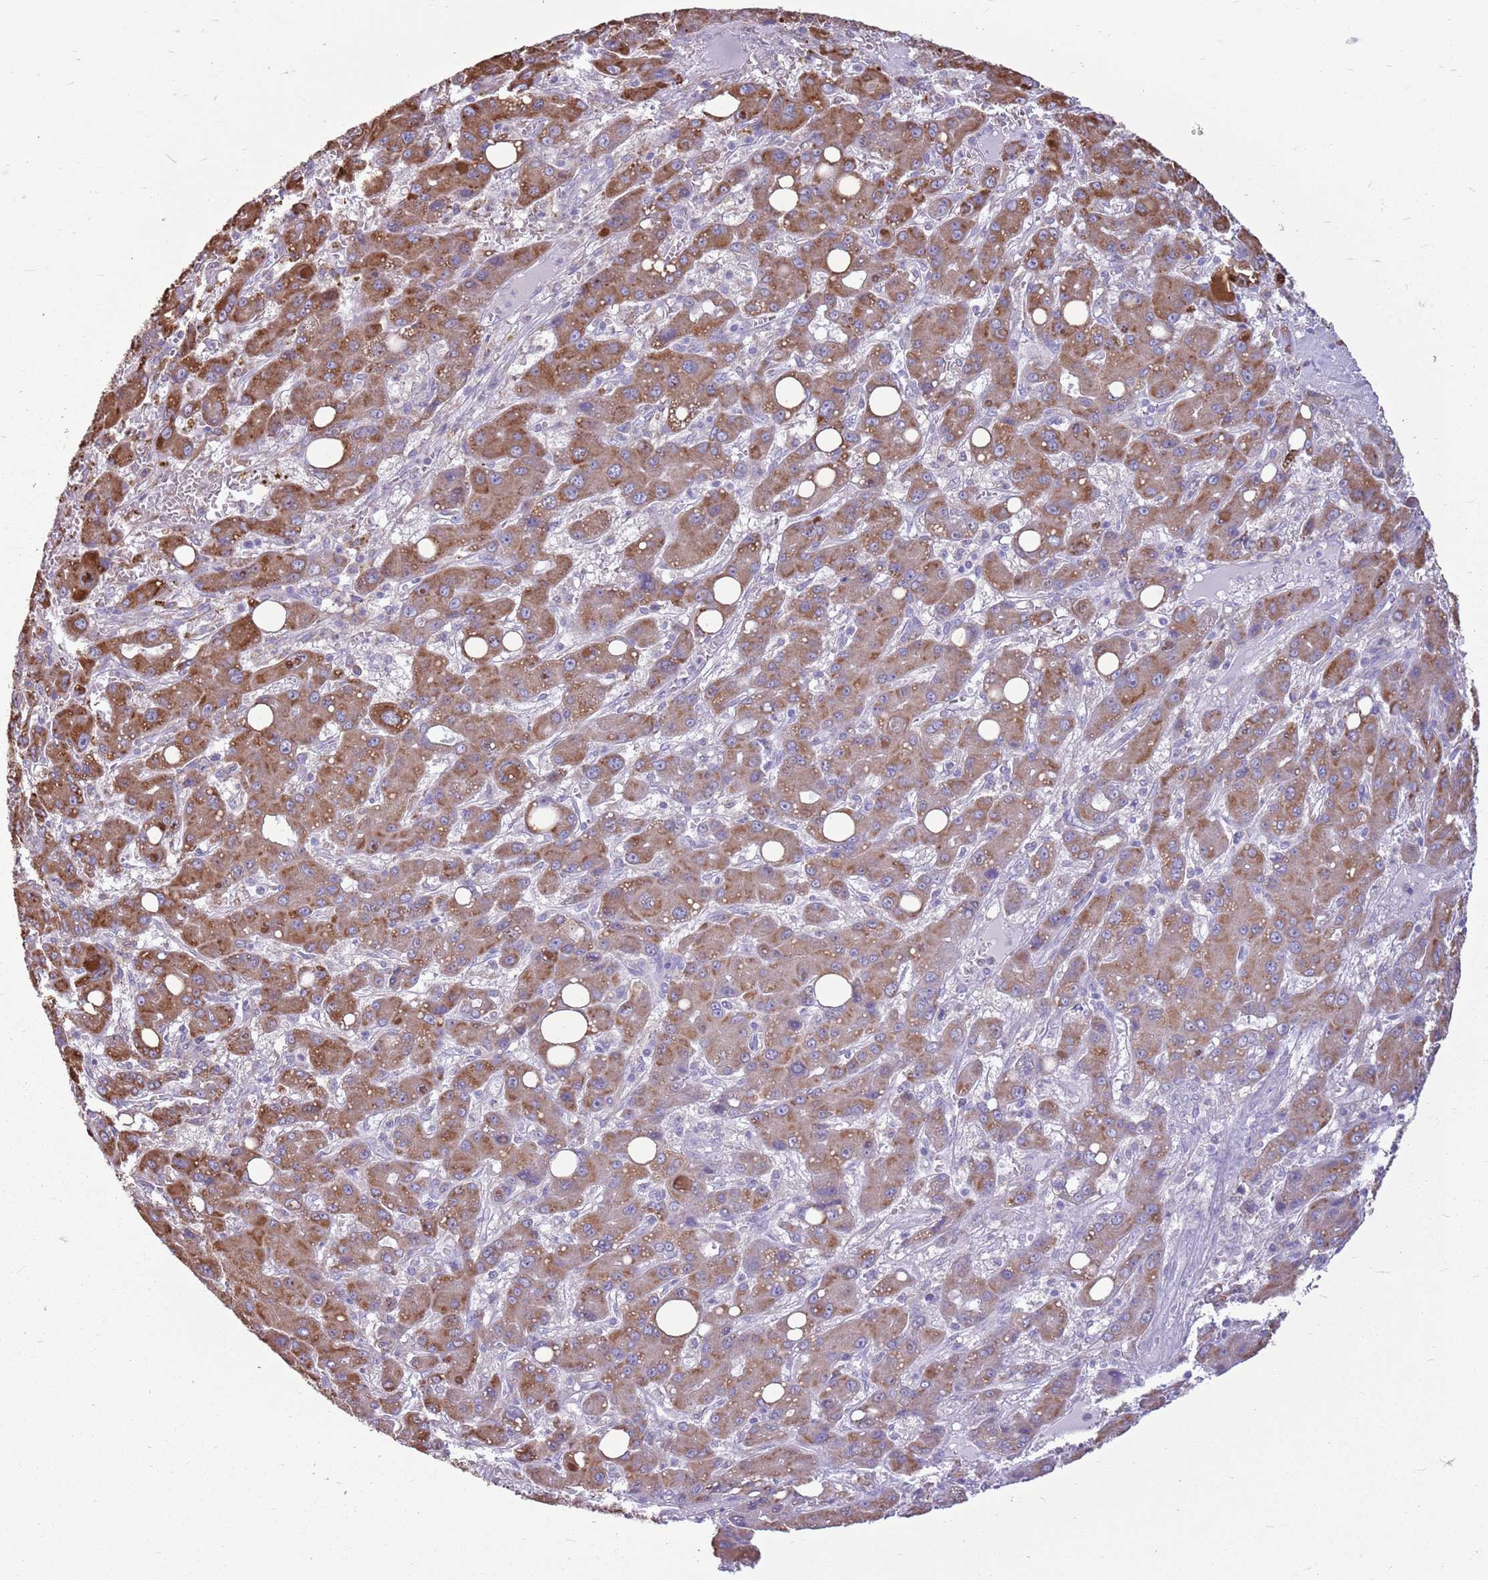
{"staining": {"intensity": "moderate", "quantity": ">75%", "location": "cytoplasmic/membranous"}, "tissue": "liver cancer", "cell_type": "Tumor cells", "image_type": "cancer", "snomed": [{"axis": "morphology", "description": "Carcinoma, Hepatocellular, NOS"}, {"axis": "topography", "description": "Liver"}], "caption": "Immunohistochemical staining of human hepatocellular carcinoma (liver) shows moderate cytoplasmic/membranous protein expression in approximately >75% of tumor cells. The staining is performed using DAB brown chromogen to label protein expression. The nuclei are counter-stained blue using hematoxylin.", "gene": "KCTD19", "patient": {"sex": "male", "age": 55}}